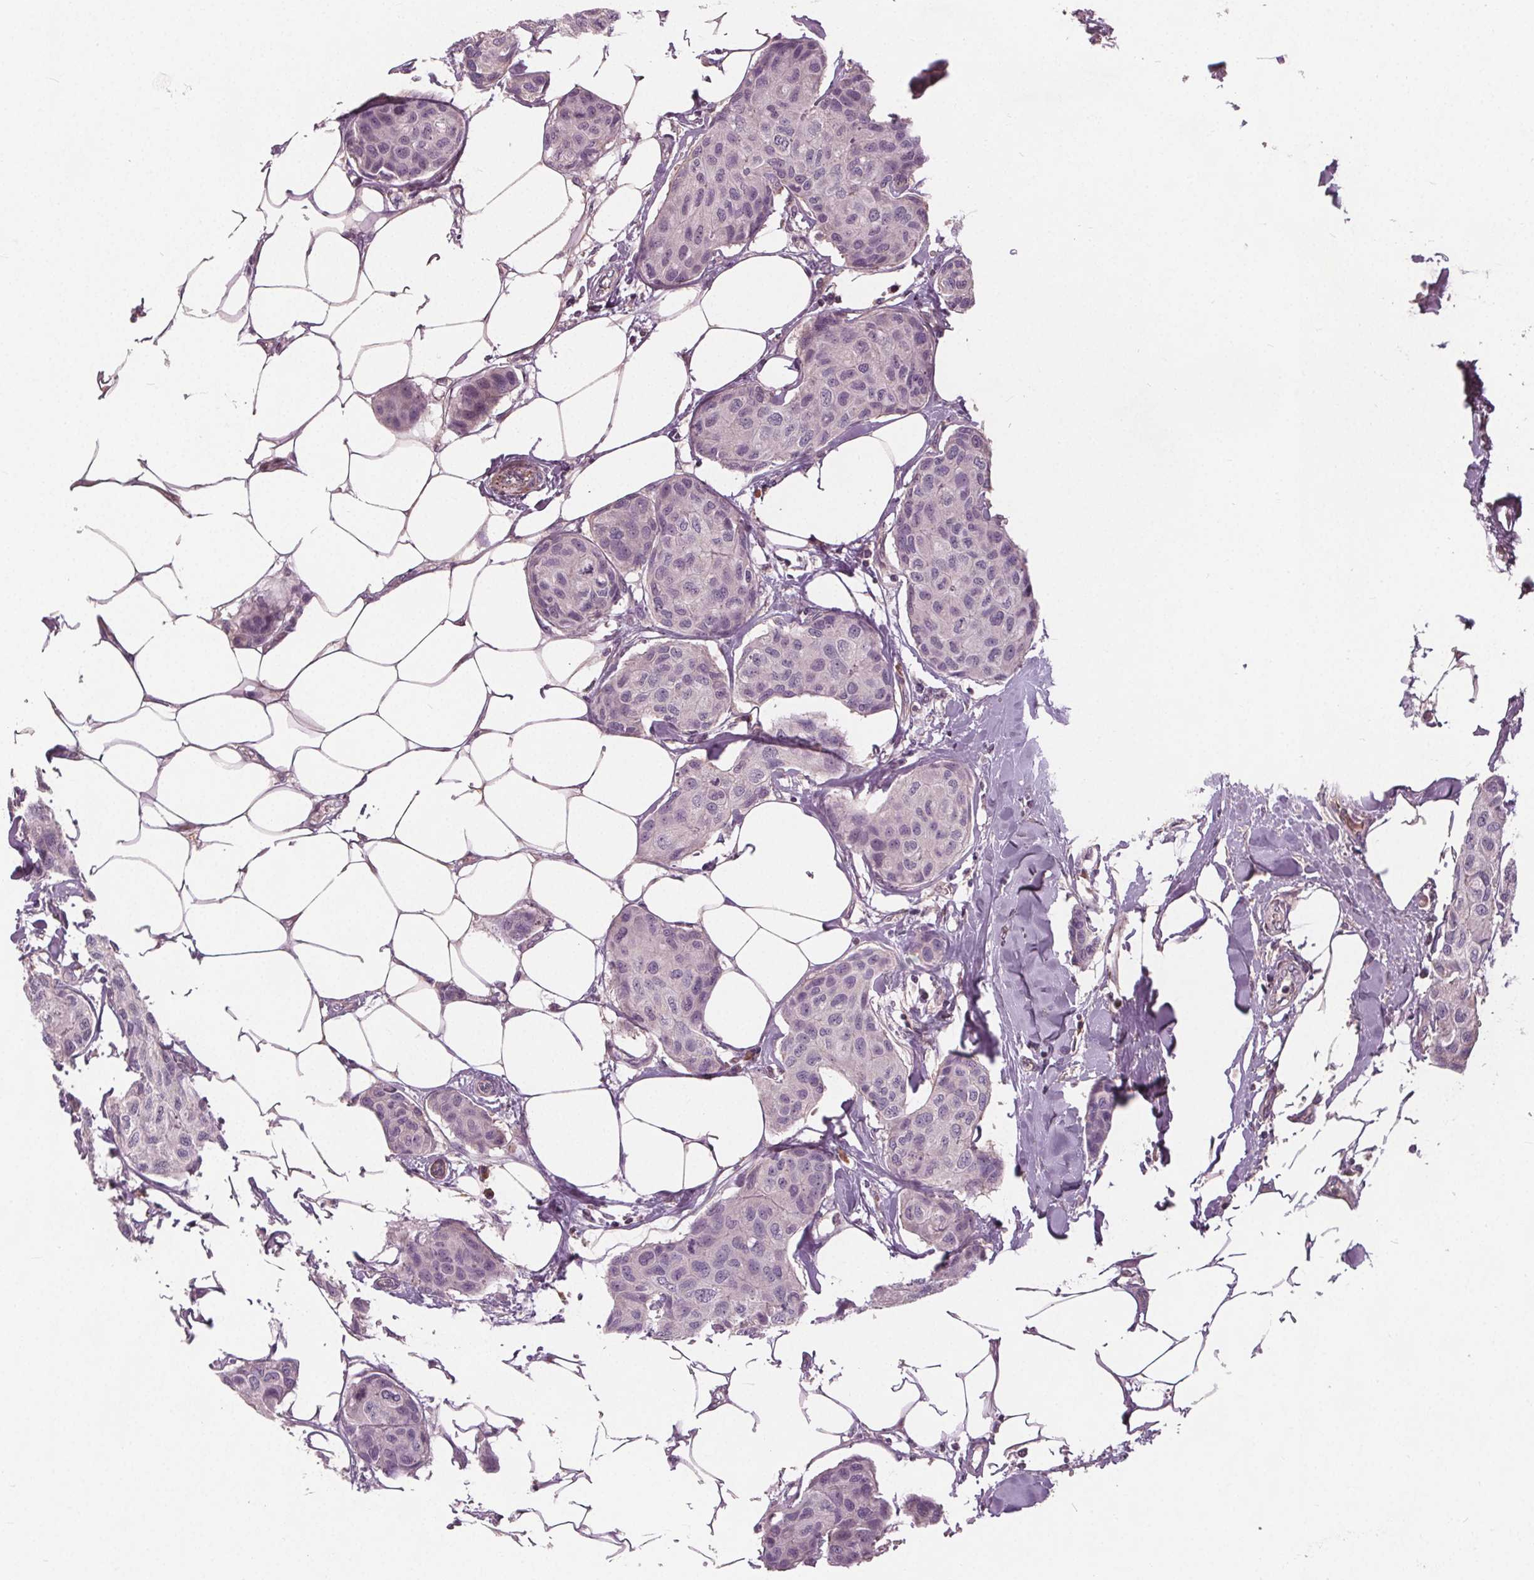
{"staining": {"intensity": "negative", "quantity": "none", "location": "none"}, "tissue": "breast cancer", "cell_type": "Tumor cells", "image_type": "cancer", "snomed": [{"axis": "morphology", "description": "Duct carcinoma"}, {"axis": "topography", "description": "Breast"}], "caption": "IHC photomicrograph of human breast invasive ductal carcinoma stained for a protein (brown), which reveals no expression in tumor cells.", "gene": "PDGFD", "patient": {"sex": "female", "age": 80}}